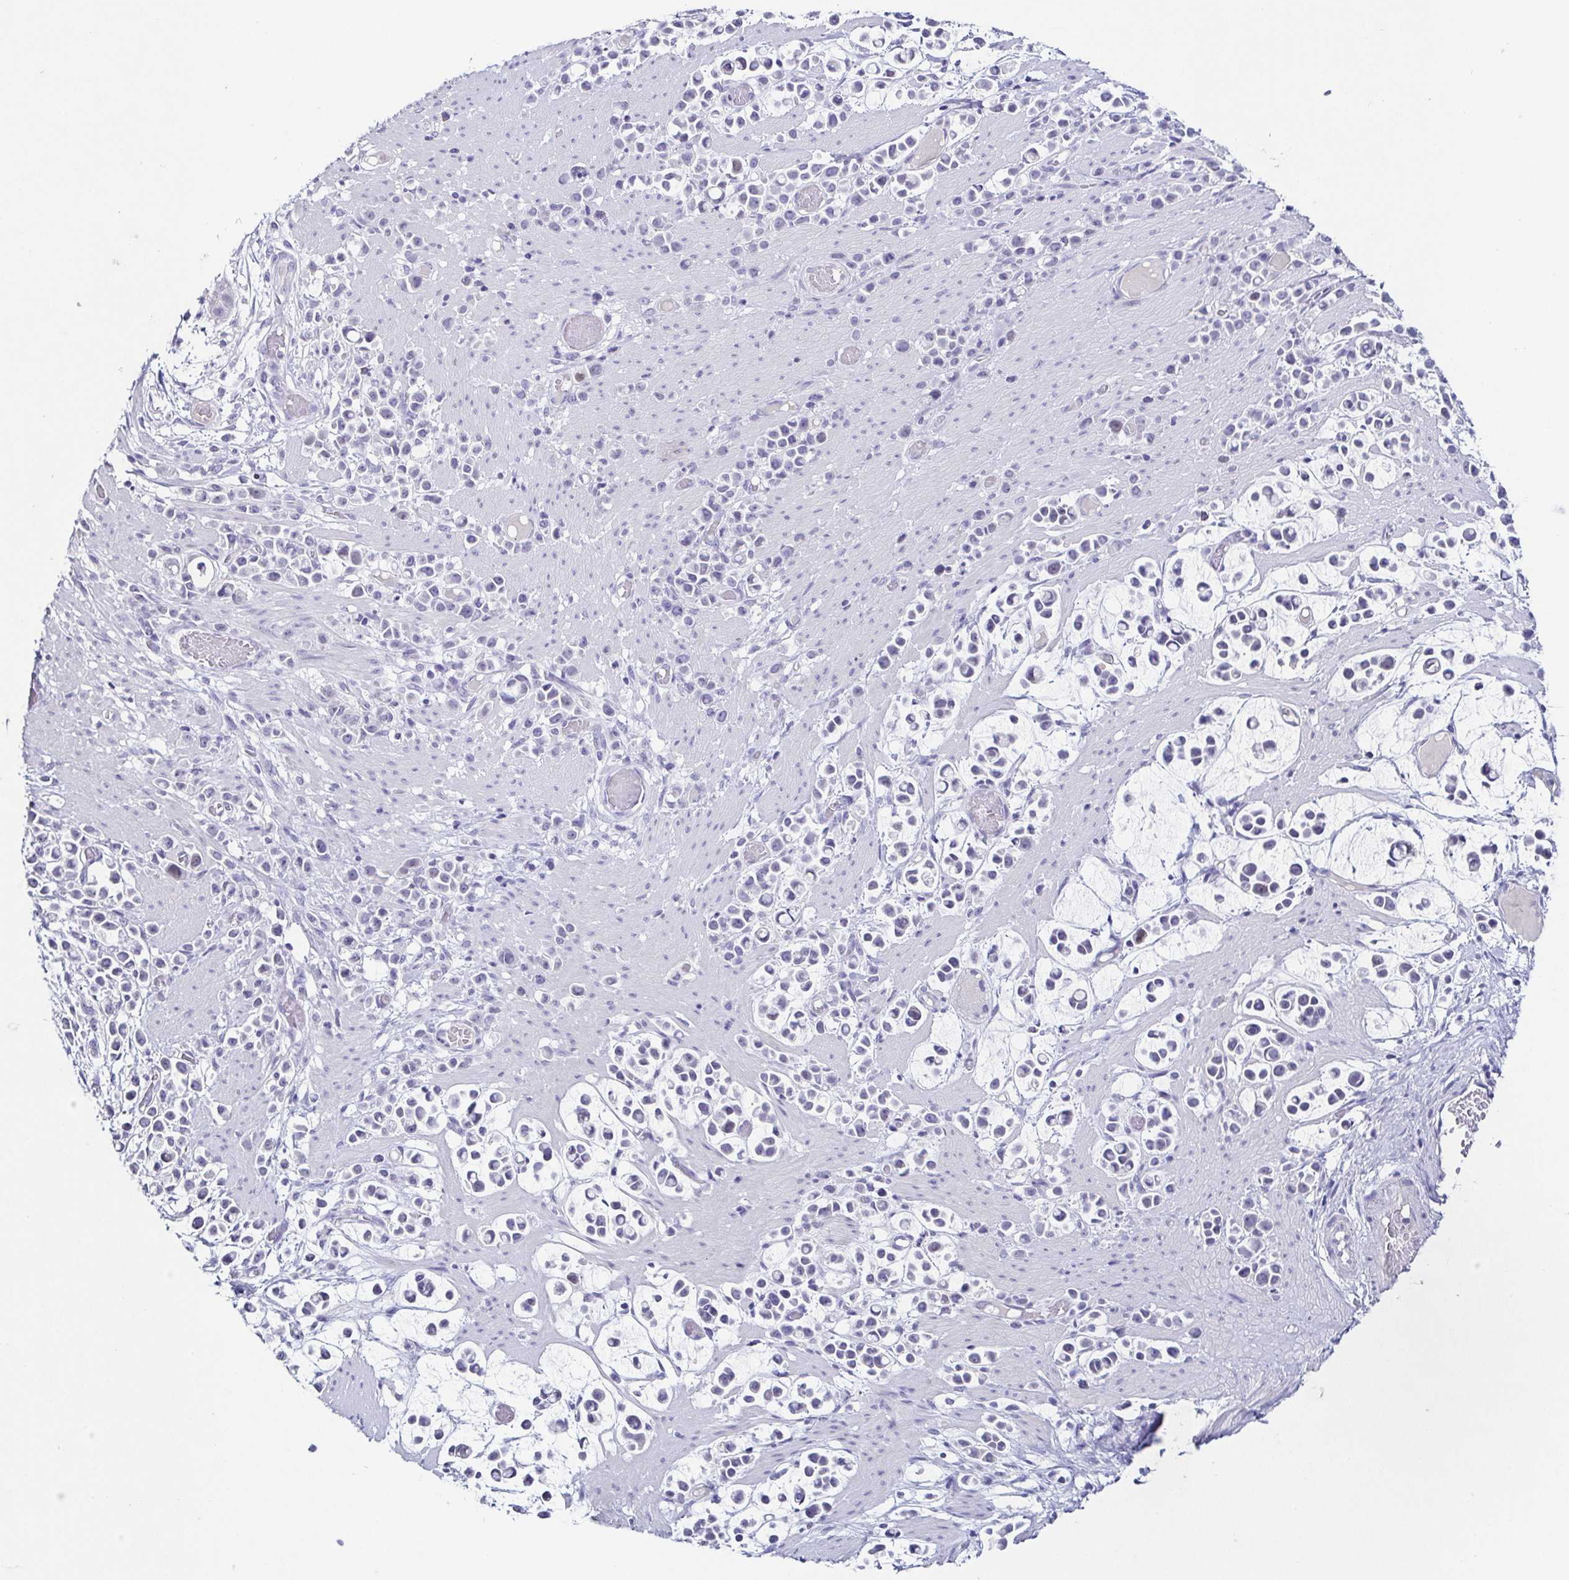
{"staining": {"intensity": "negative", "quantity": "none", "location": "none"}, "tissue": "stomach cancer", "cell_type": "Tumor cells", "image_type": "cancer", "snomed": [{"axis": "morphology", "description": "Adenocarcinoma, NOS"}, {"axis": "topography", "description": "Stomach"}], "caption": "This is a image of IHC staining of stomach cancer, which shows no staining in tumor cells.", "gene": "TP73", "patient": {"sex": "male", "age": 82}}